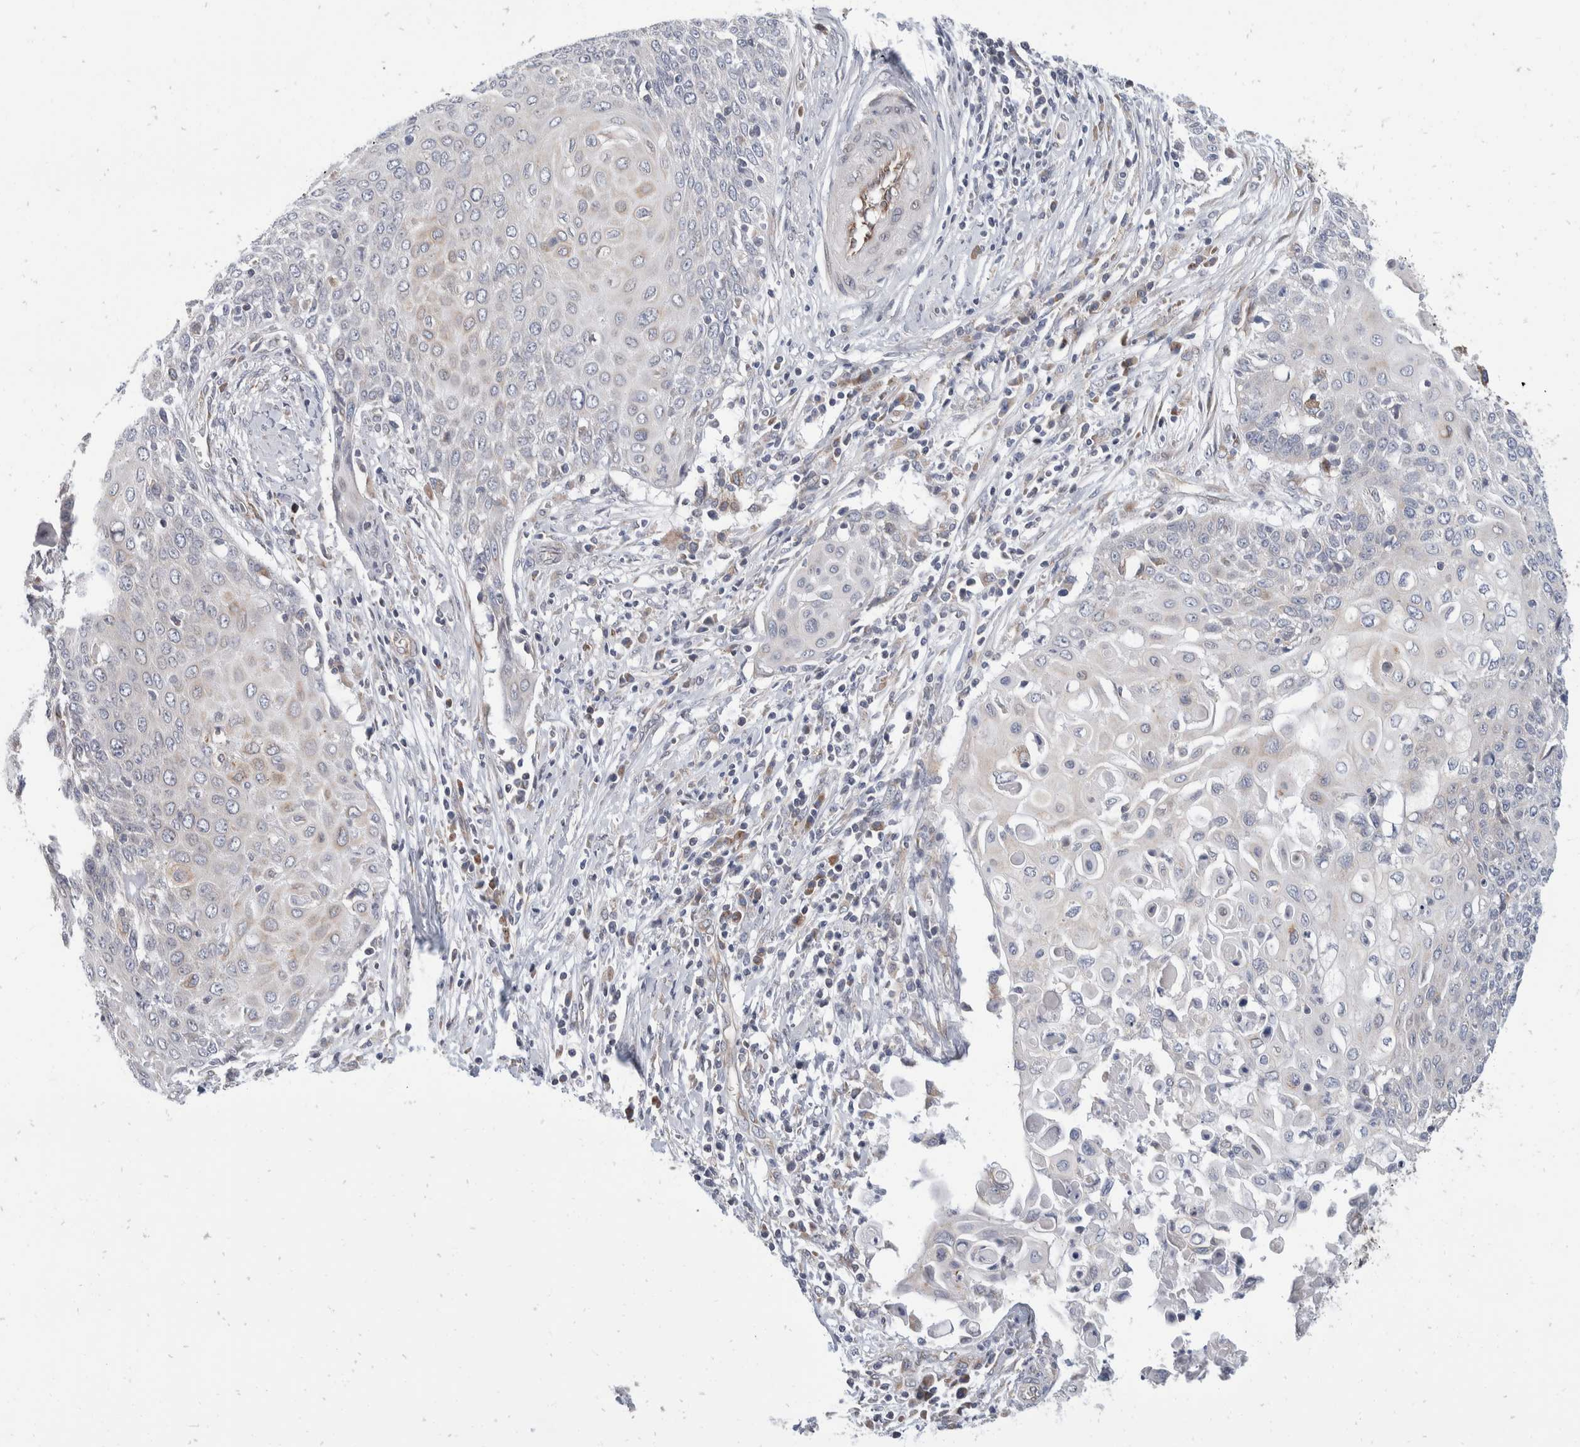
{"staining": {"intensity": "weak", "quantity": "<25%", "location": "cytoplasmic/membranous"}, "tissue": "cervical cancer", "cell_type": "Tumor cells", "image_type": "cancer", "snomed": [{"axis": "morphology", "description": "Squamous cell carcinoma, NOS"}, {"axis": "topography", "description": "Cervix"}], "caption": "Histopathology image shows no protein staining in tumor cells of cervical cancer tissue.", "gene": "TMEM245", "patient": {"sex": "female", "age": 39}}